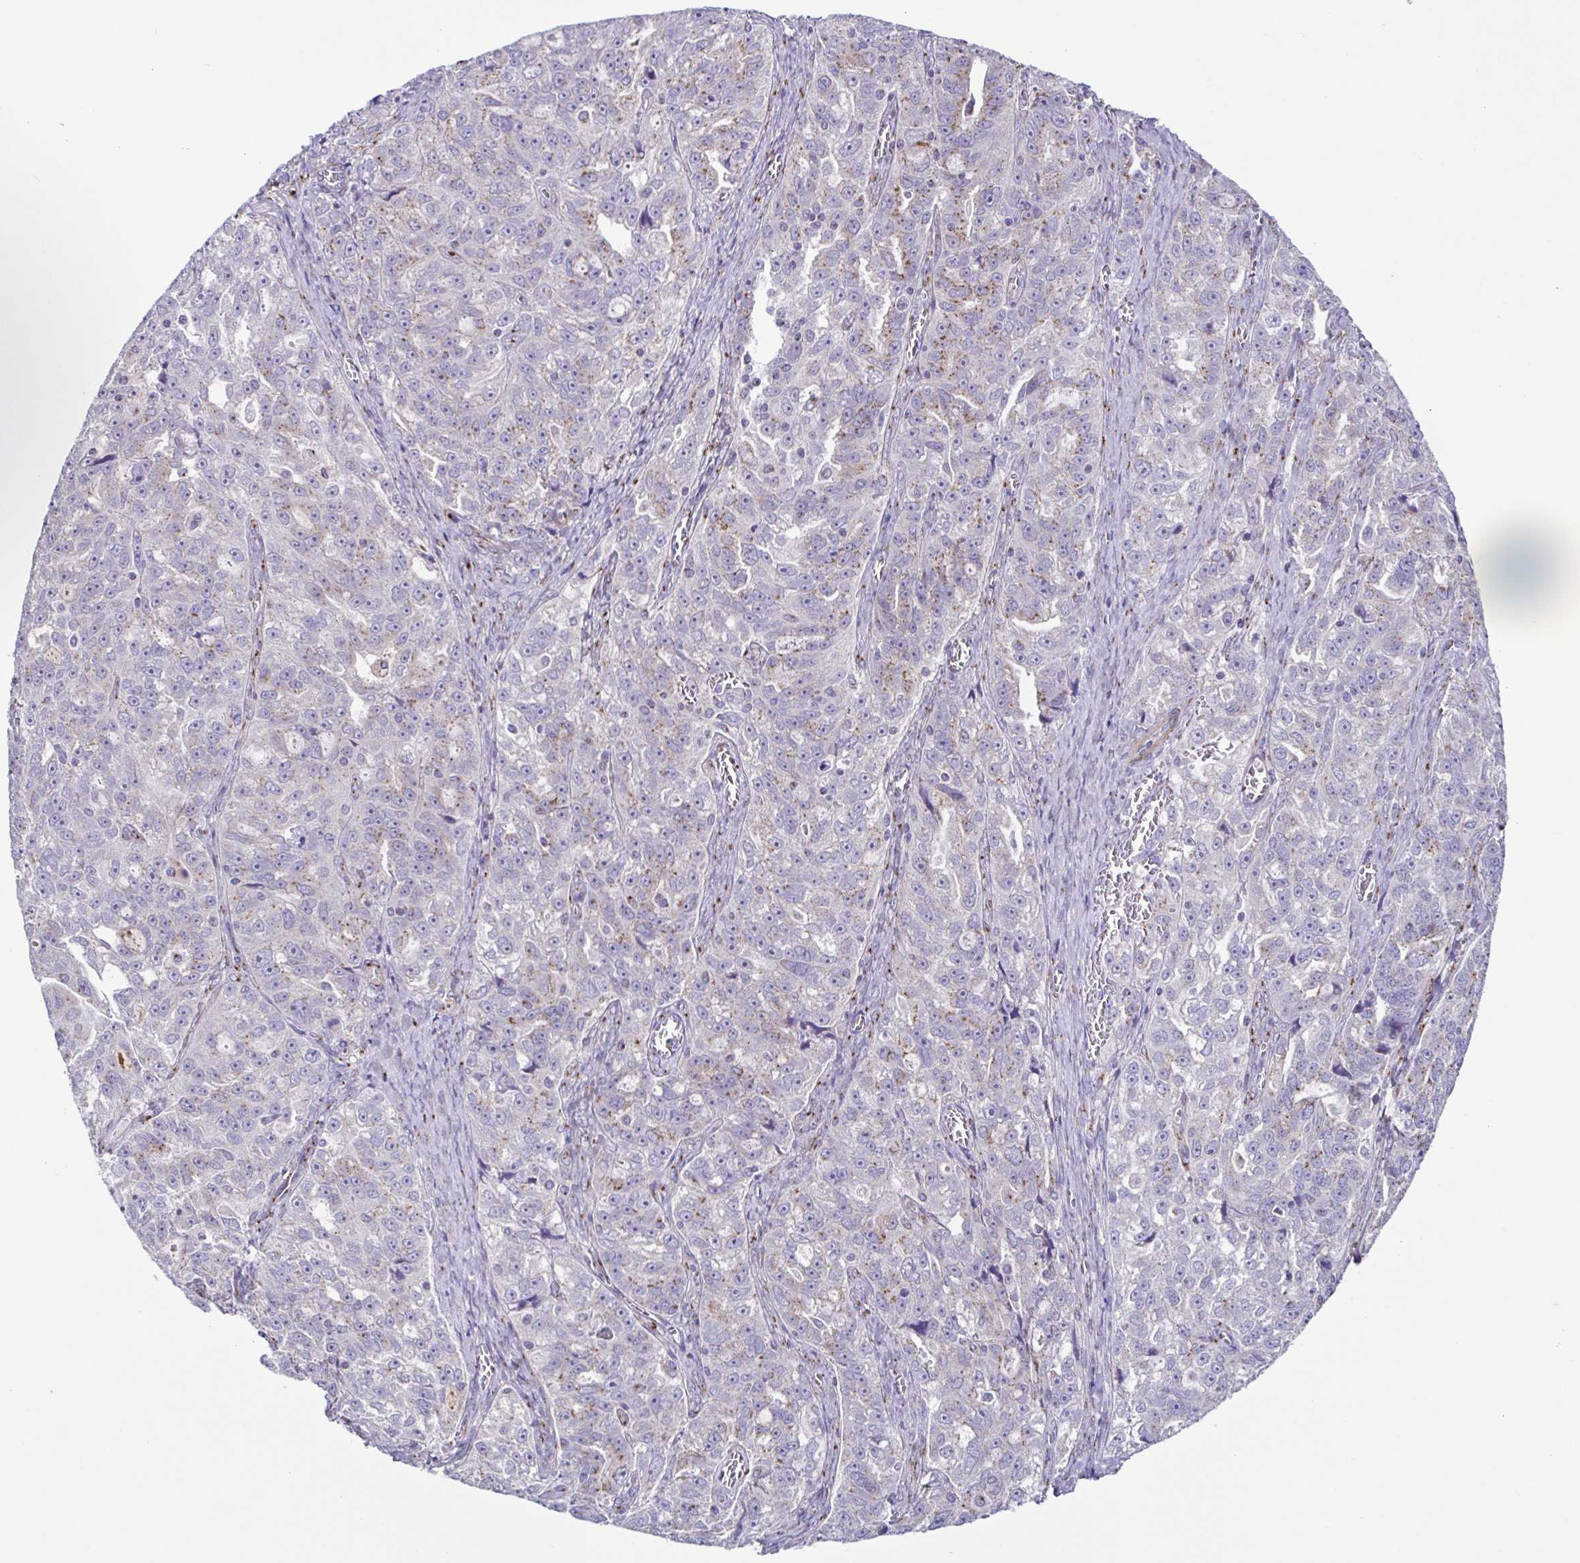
{"staining": {"intensity": "weak", "quantity": "<25%", "location": "cytoplasmic/membranous"}, "tissue": "ovarian cancer", "cell_type": "Tumor cells", "image_type": "cancer", "snomed": [{"axis": "morphology", "description": "Cystadenocarcinoma, serous, NOS"}, {"axis": "topography", "description": "Ovary"}], "caption": "High power microscopy histopathology image of an immunohistochemistry photomicrograph of ovarian serous cystadenocarcinoma, revealing no significant expression in tumor cells. The staining is performed using DAB brown chromogen with nuclei counter-stained in using hematoxylin.", "gene": "COL17A1", "patient": {"sex": "female", "age": 51}}